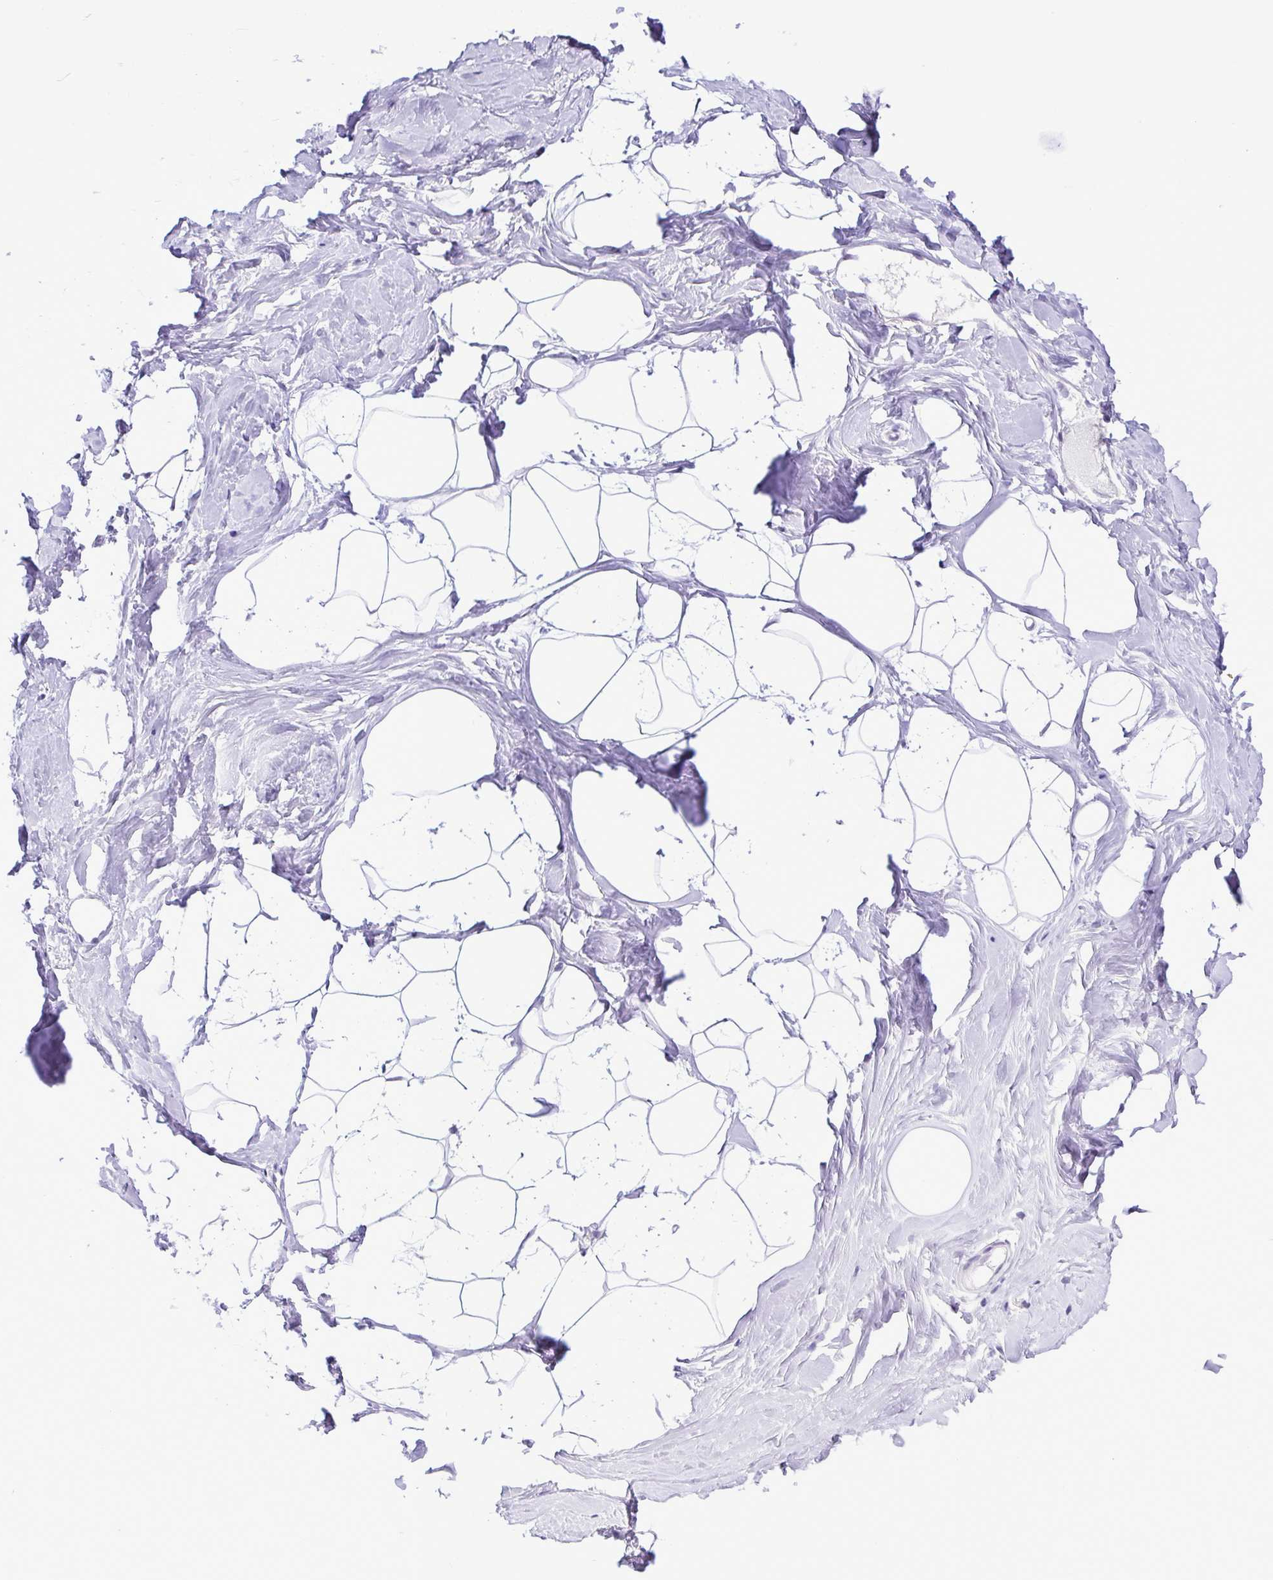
{"staining": {"intensity": "negative", "quantity": "none", "location": "none"}, "tissue": "breast", "cell_type": "Adipocytes", "image_type": "normal", "snomed": [{"axis": "morphology", "description": "Normal tissue, NOS"}, {"axis": "topography", "description": "Breast"}], "caption": "The photomicrograph displays no significant expression in adipocytes of breast.", "gene": "CBY2", "patient": {"sex": "female", "age": 32}}